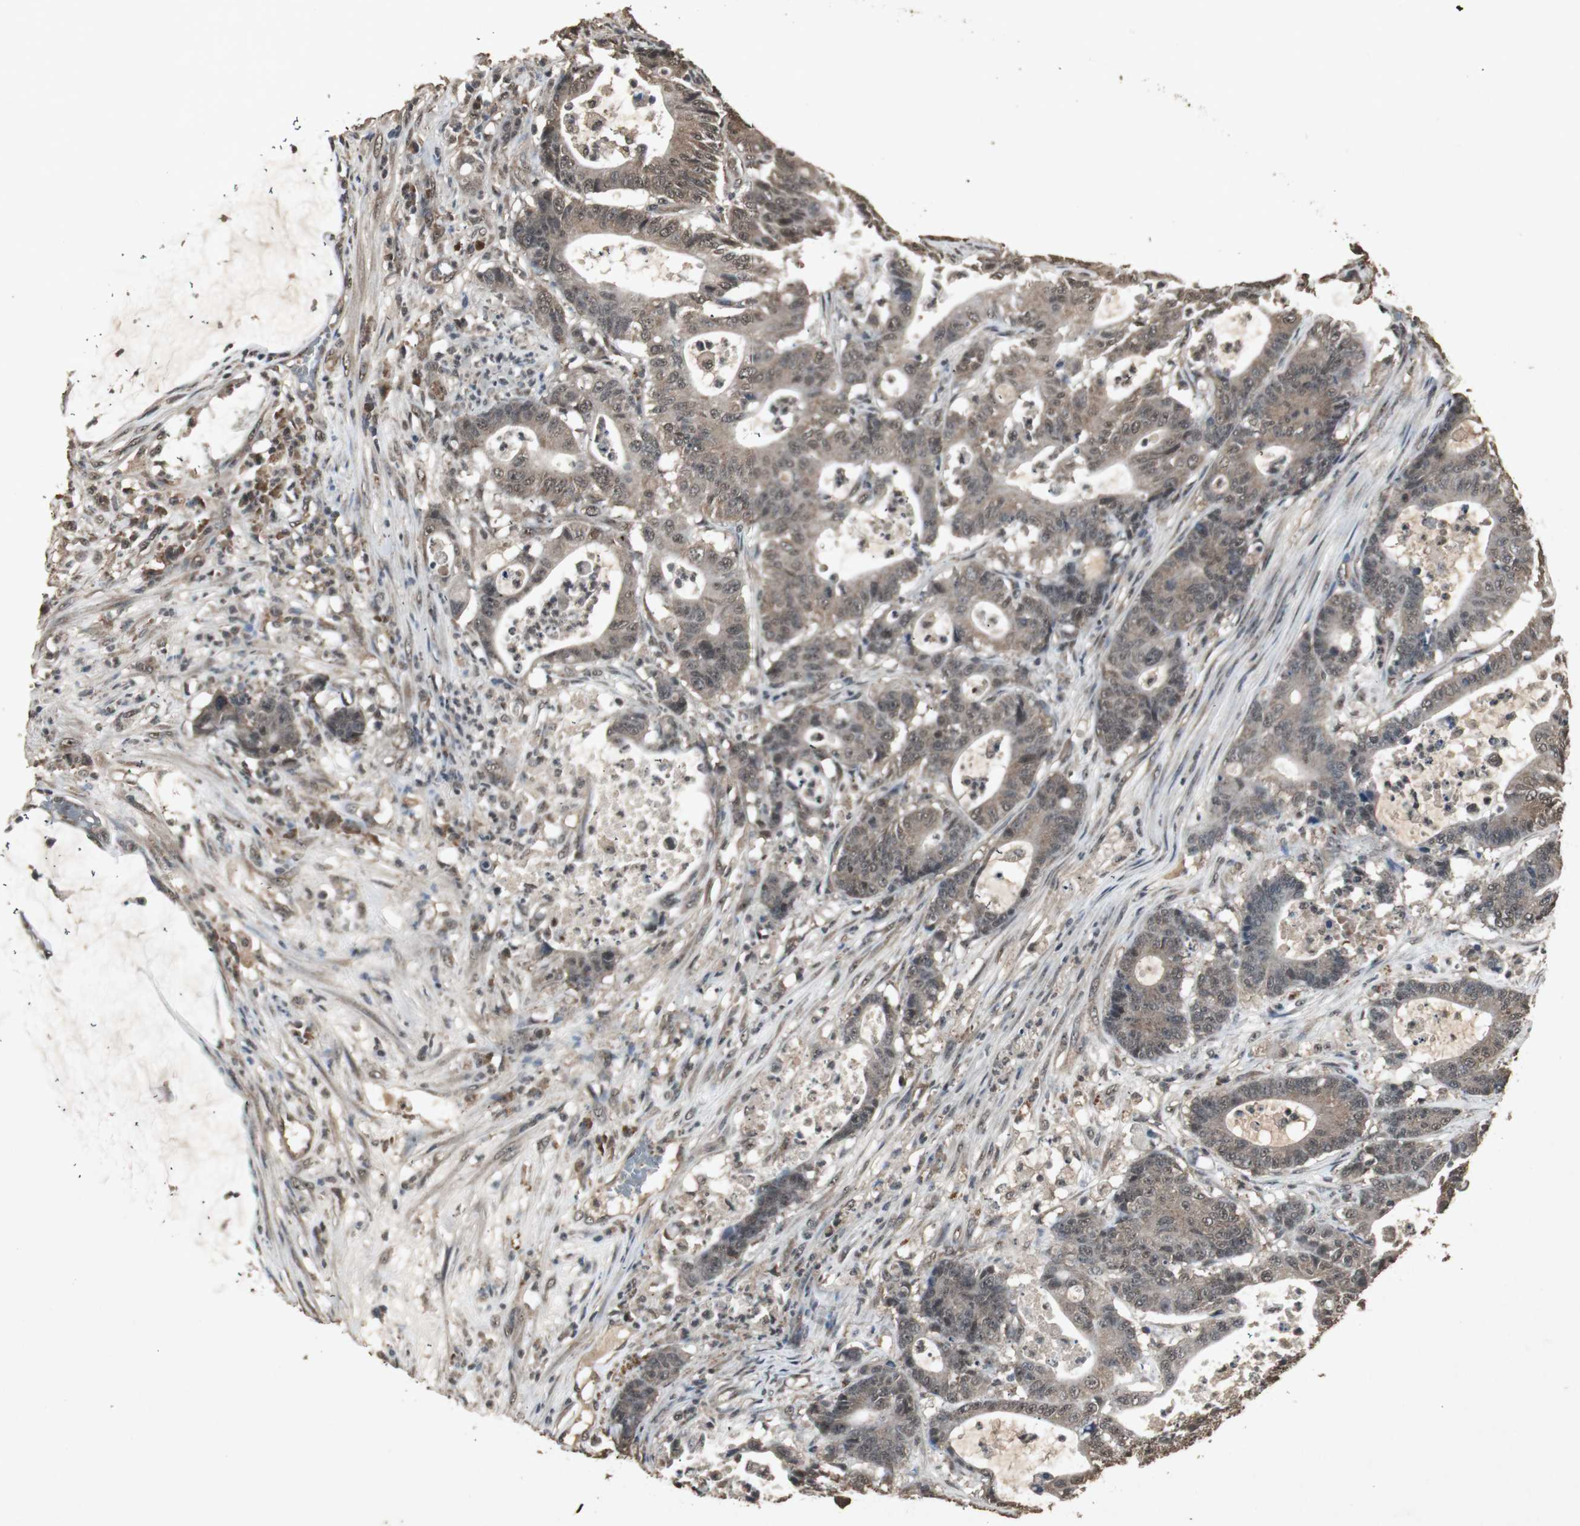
{"staining": {"intensity": "moderate", "quantity": ">75%", "location": "cytoplasmic/membranous,nuclear"}, "tissue": "colorectal cancer", "cell_type": "Tumor cells", "image_type": "cancer", "snomed": [{"axis": "morphology", "description": "Adenocarcinoma, NOS"}, {"axis": "topography", "description": "Colon"}], "caption": "Protein analysis of colorectal adenocarcinoma tissue exhibits moderate cytoplasmic/membranous and nuclear positivity in approximately >75% of tumor cells.", "gene": "EMX1", "patient": {"sex": "female", "age": 84}}